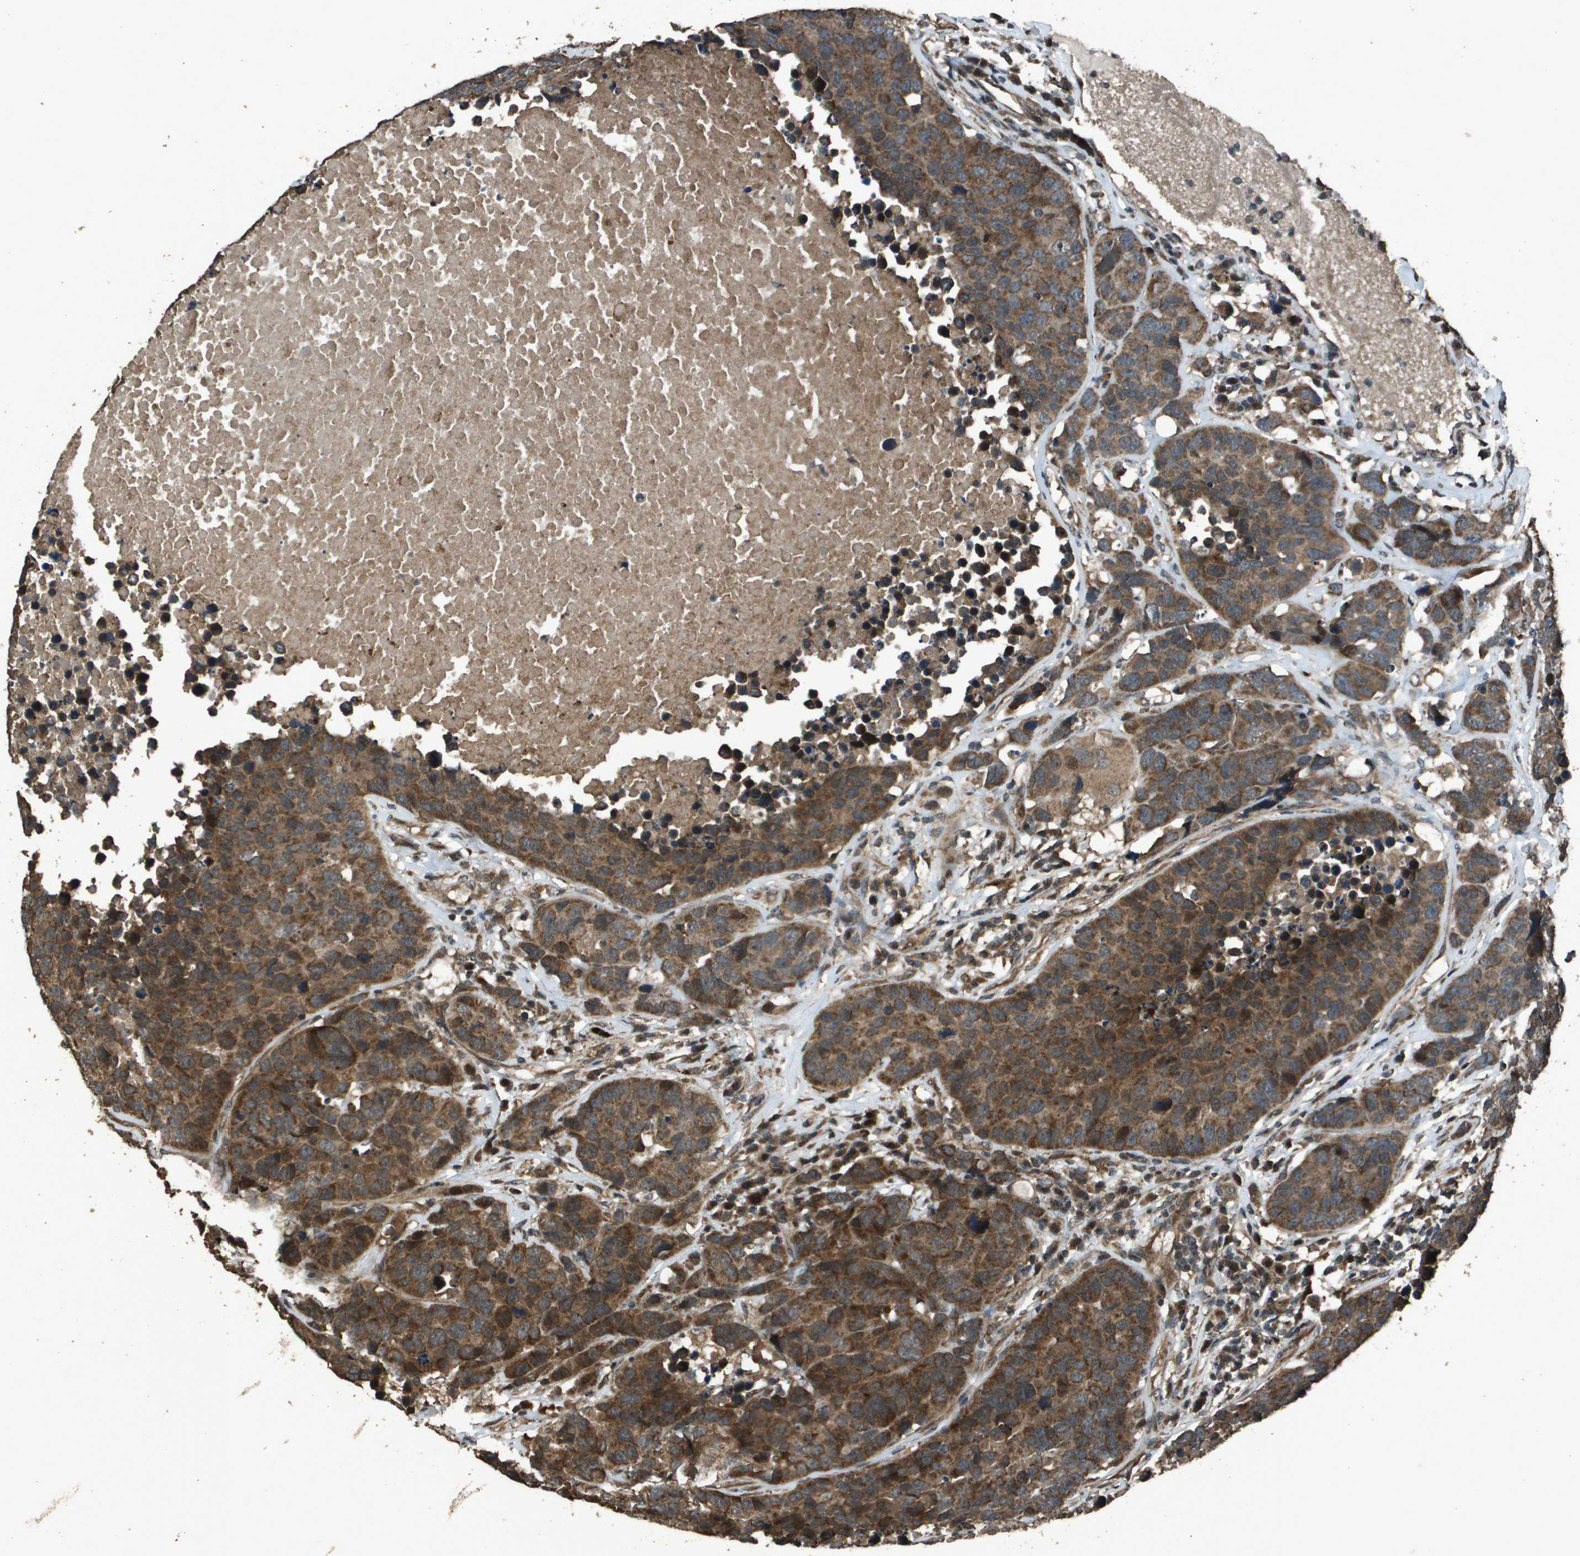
{"staining": {"intensity": "strong", "quantity": ">75%", "location": "cytoplasmic/membranous"}, "tissue": "carcinoid", "cell_type": "Tumor cells", "image_type": "cancer", "snomed": [{"axis": "morphology", "description": "Carcinoid, malignant, NOS"}, {"axis": "topography", "description": "Lung"}], "caption": "IHC of human carcinoid (malignant) exhibits high levels of strong cytoplasmic/membranous expression in about >75% of tumor cells.", "gene": "FIG4", "patient": {"sex": "male", "age": 60}}